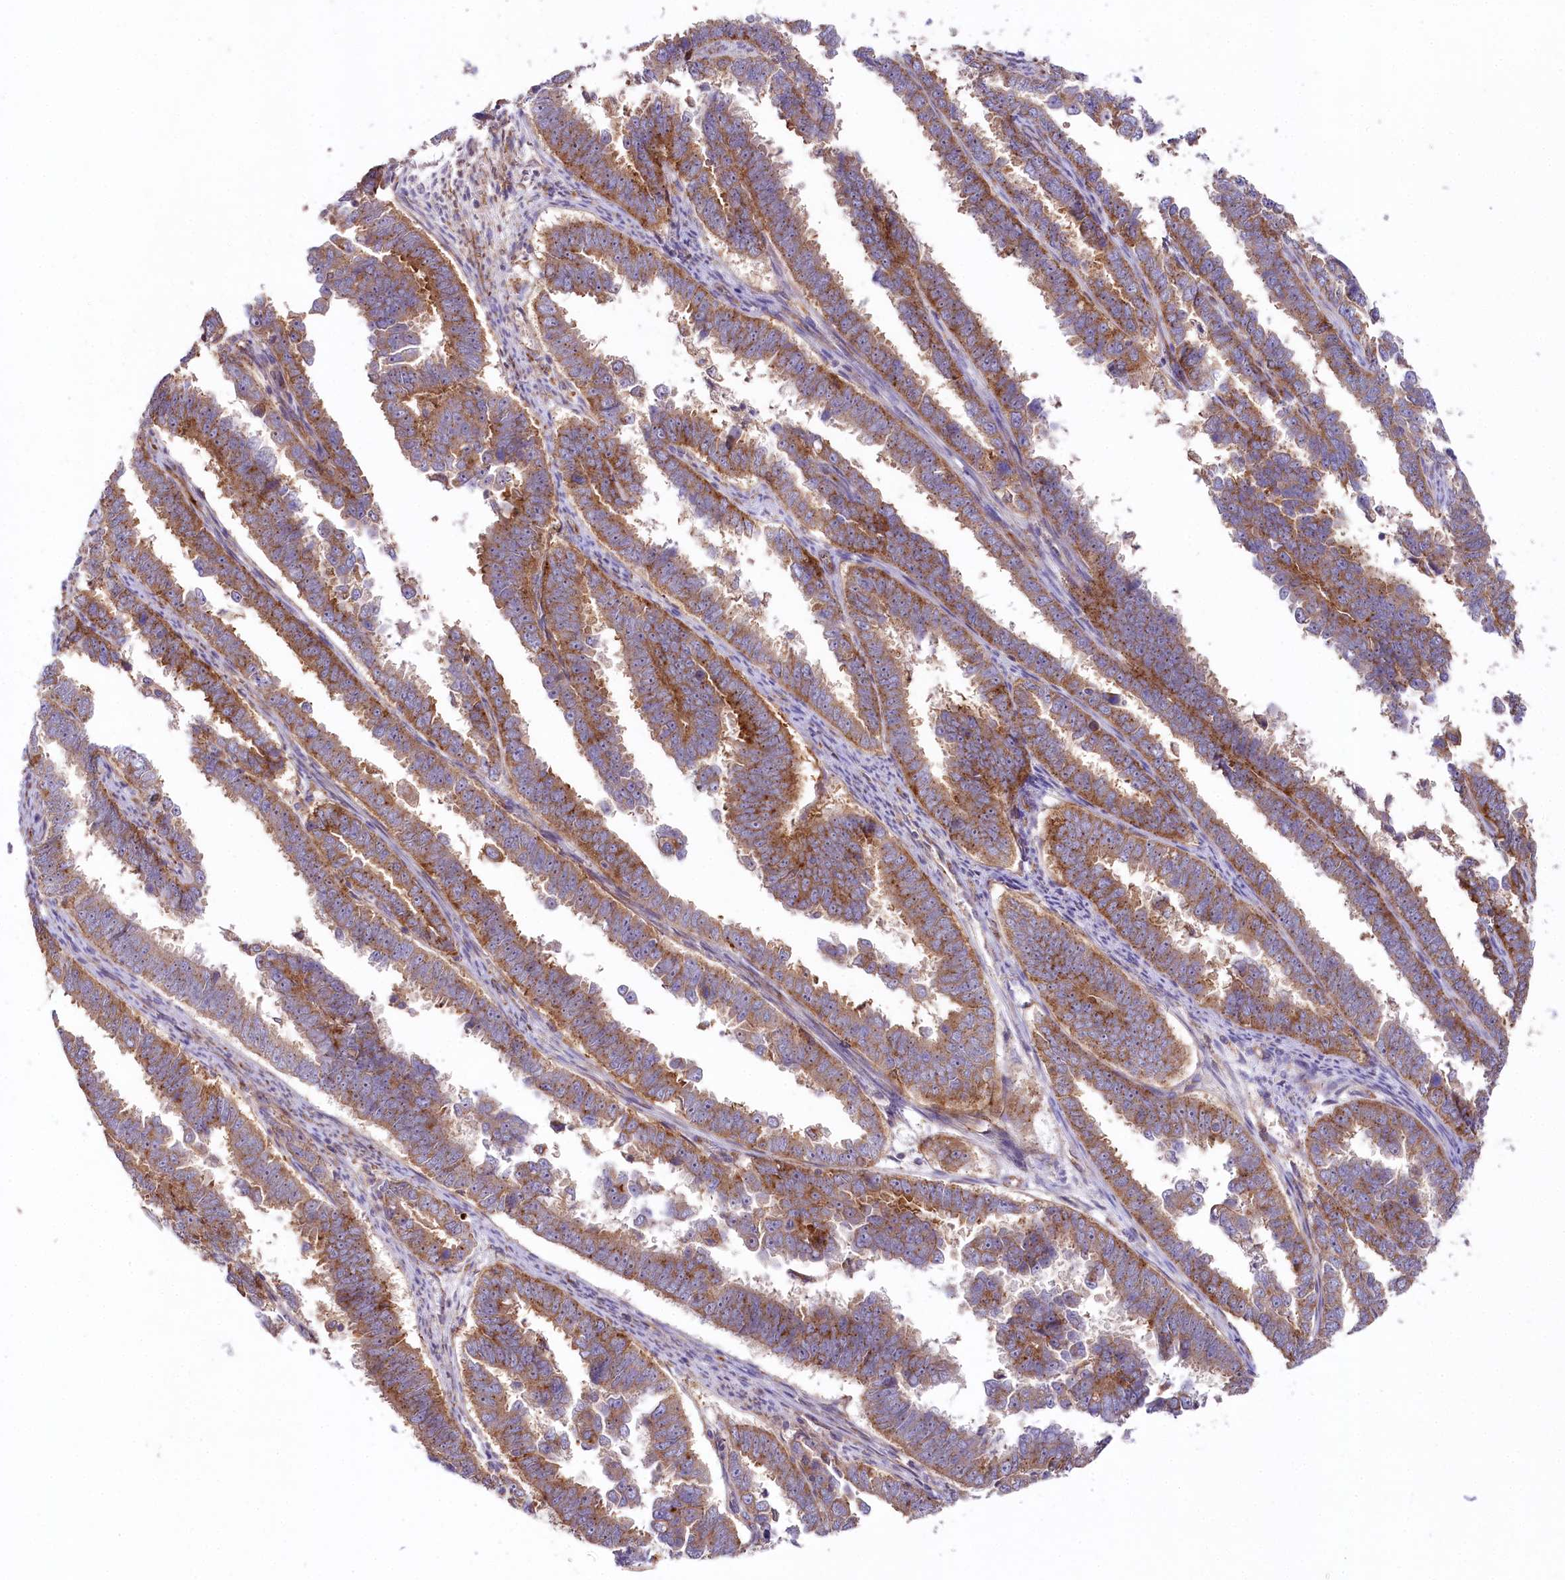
{"staining": {"intensity": "strong", "quantity": ">75%", "location": "cytoplasmic/membranous"}, "tissue": "endometrial cancer", "cell_type": "Tumor cells", "image_type": "cancer", "snomed": [{"axis": "morphology", "description": "Adenocarcinoma, NOS"}, {"axis": "topography", "description": "Endometrium"}], "caption": "Protein staining of endometrial cancer (adenocarcinoma) tissue demonstrates strong cytoplasmic/membranous positivity in approximately >75% of tumor cells.", "gene": "STX6", "patient": {"sex": "female", "age": 75}}